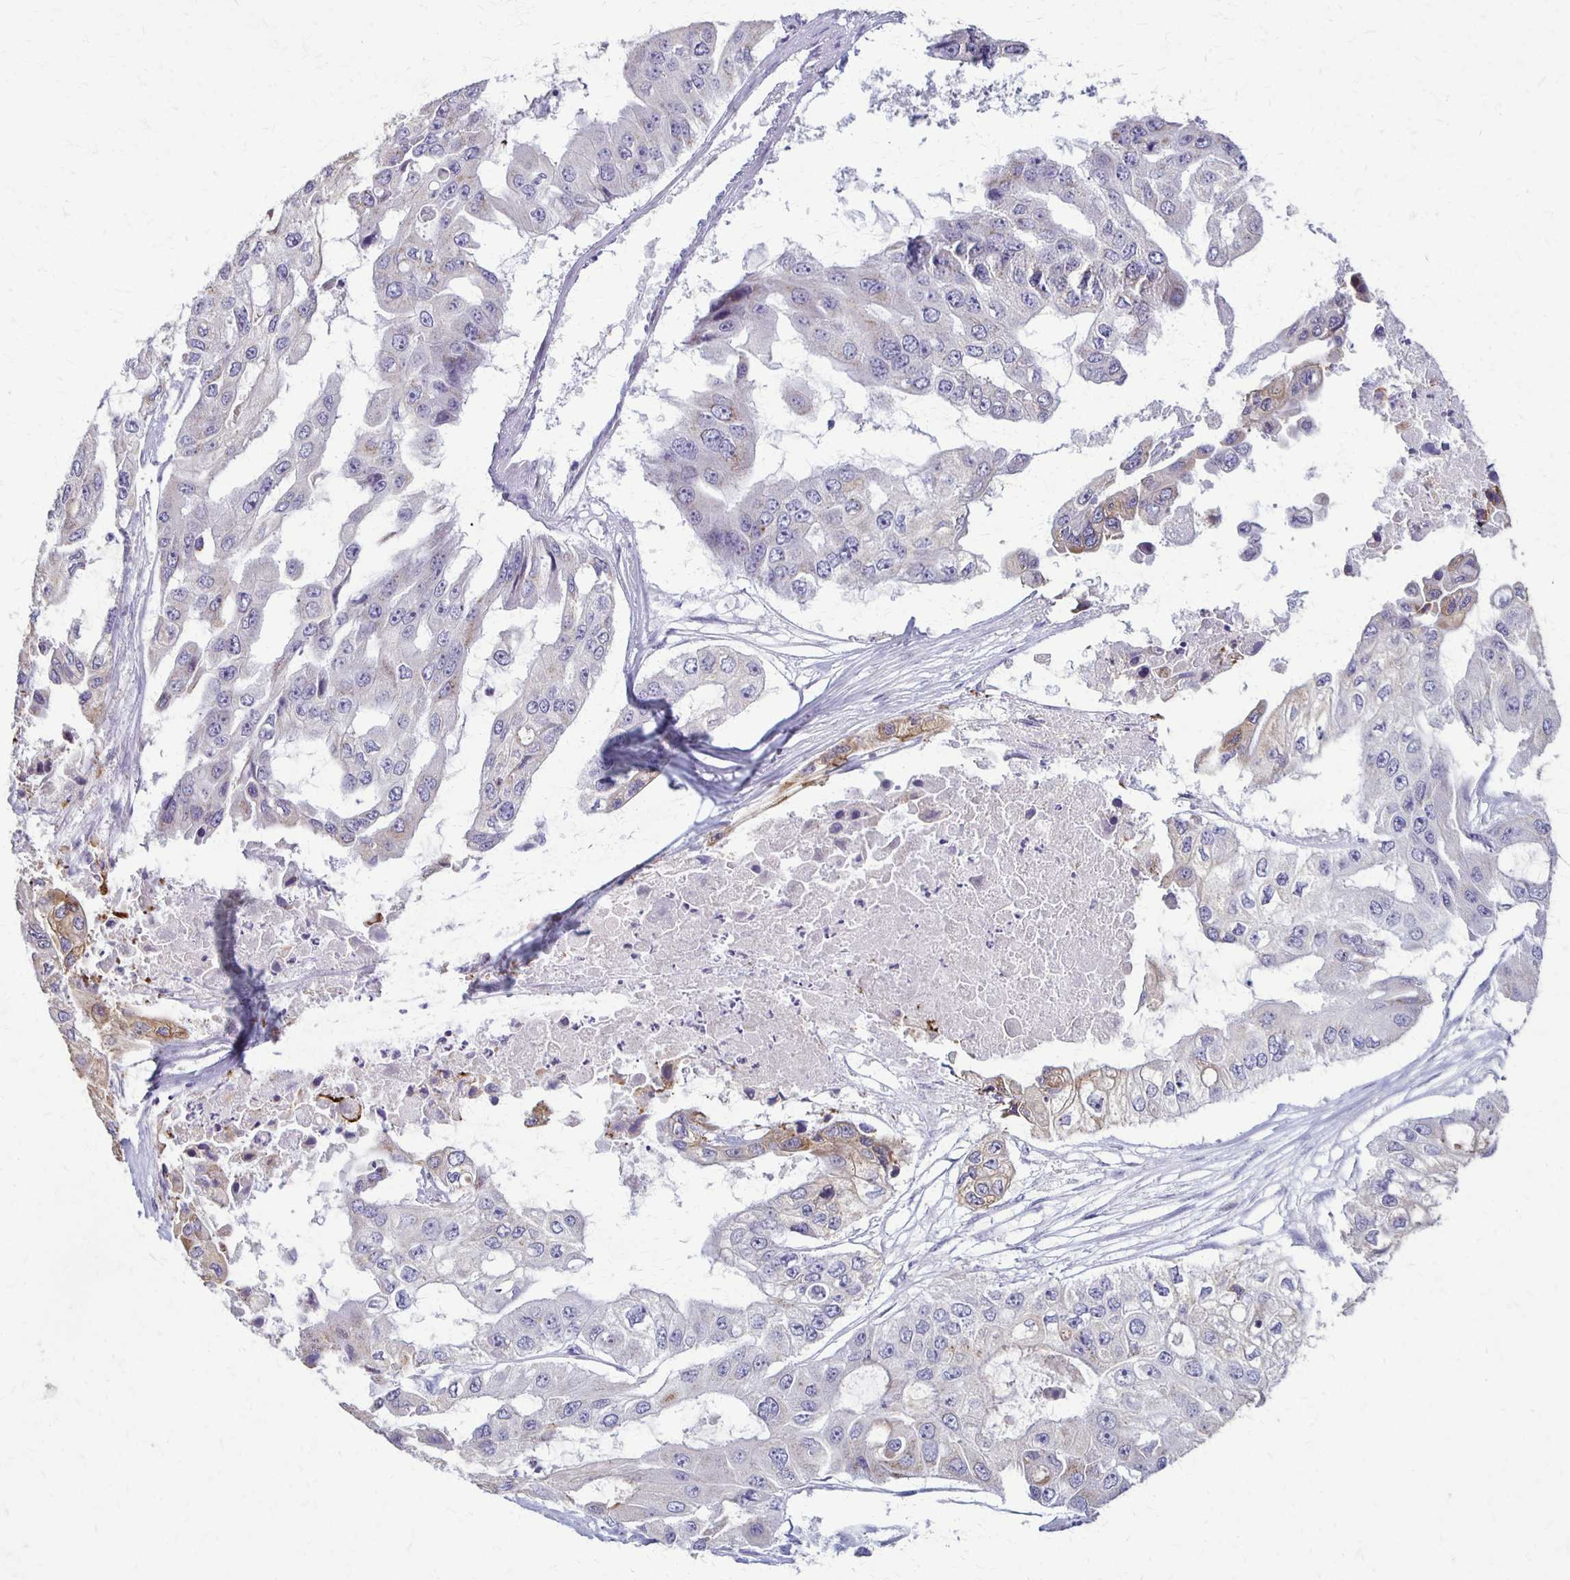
{"staining": {"intensity": "moderate", "quantity": "<25%", "location": "cytoplasmic/membranous"}, "tissue": "ovarian cancer", "cell_type": "Tumor cells", "image_type": "cancer", "snomed": [{"axis": "morphology", "description": "Cystadenocarcinoma, serous, NOS"}, {"axis": "topography", "description": "Ovary"}], "caption": "Moderate cytoplasmic/membranous expression for a protein is identified in about <25% of tumor cells of ovarian cancer (serous cystadenocarcinoma) using immunohistochemistry.", "gene": "SLC35E2B", "patient": {"sex": "female", "age": 56}}